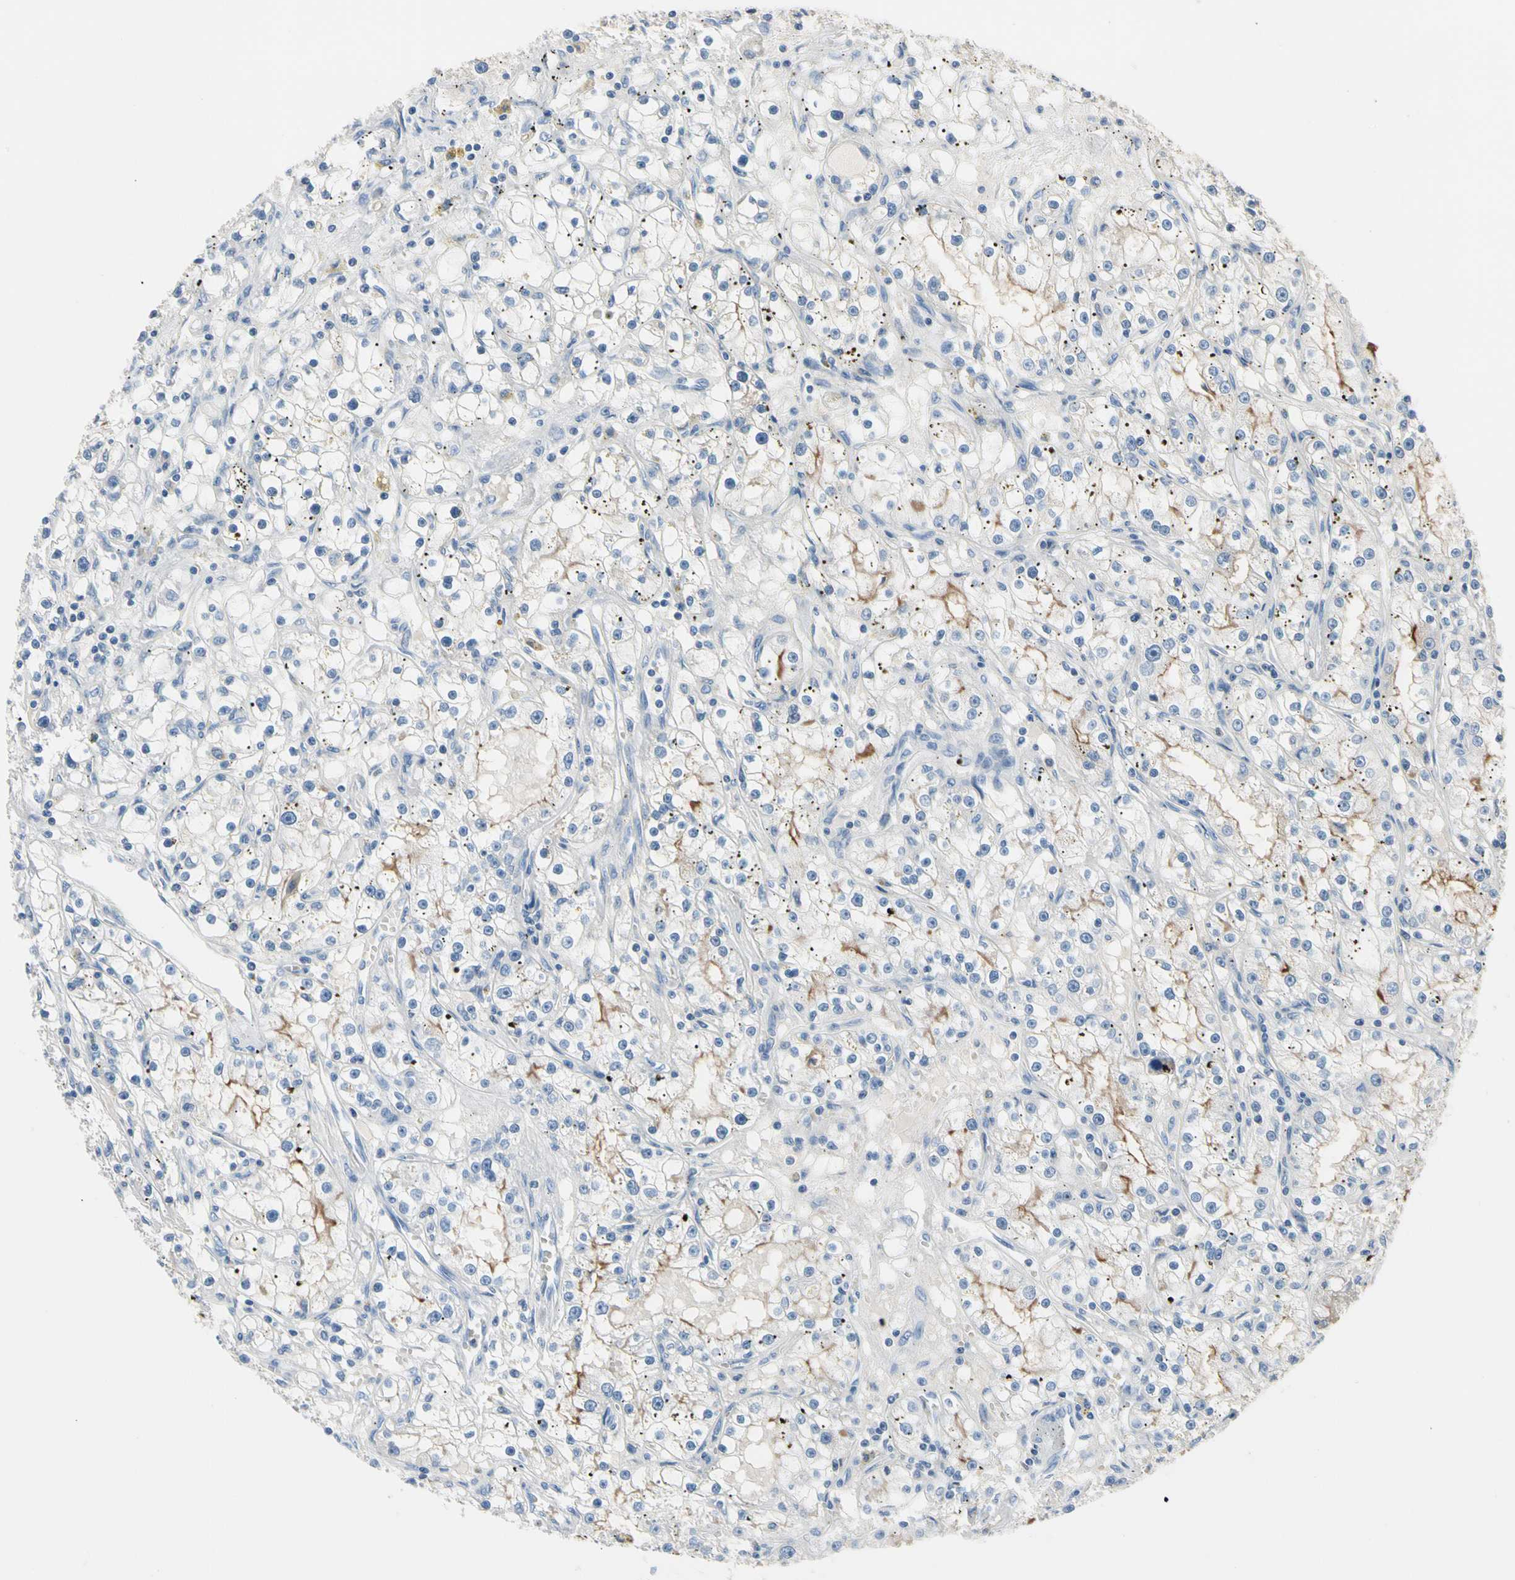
{"staining": {"intensity": "moderate", "quantity": "<25%", "location": "cytoplasmic/membranous"}, "tissue": "renal cancer", "cell_type": "Tumor cells", "image_type": "cancer", "snomed": [{"axis": "morphology", "description": "Adenocarcinoma, NOS"}, {"axis": "topography", "description": "Kidney"}], "caption": "Tumor cells display moderate cytoplasmic/membranous positivity in about <25% of cells in renal cancer.", "gene": "MARK1", "patient": {"sex": "male", "age": 56}}